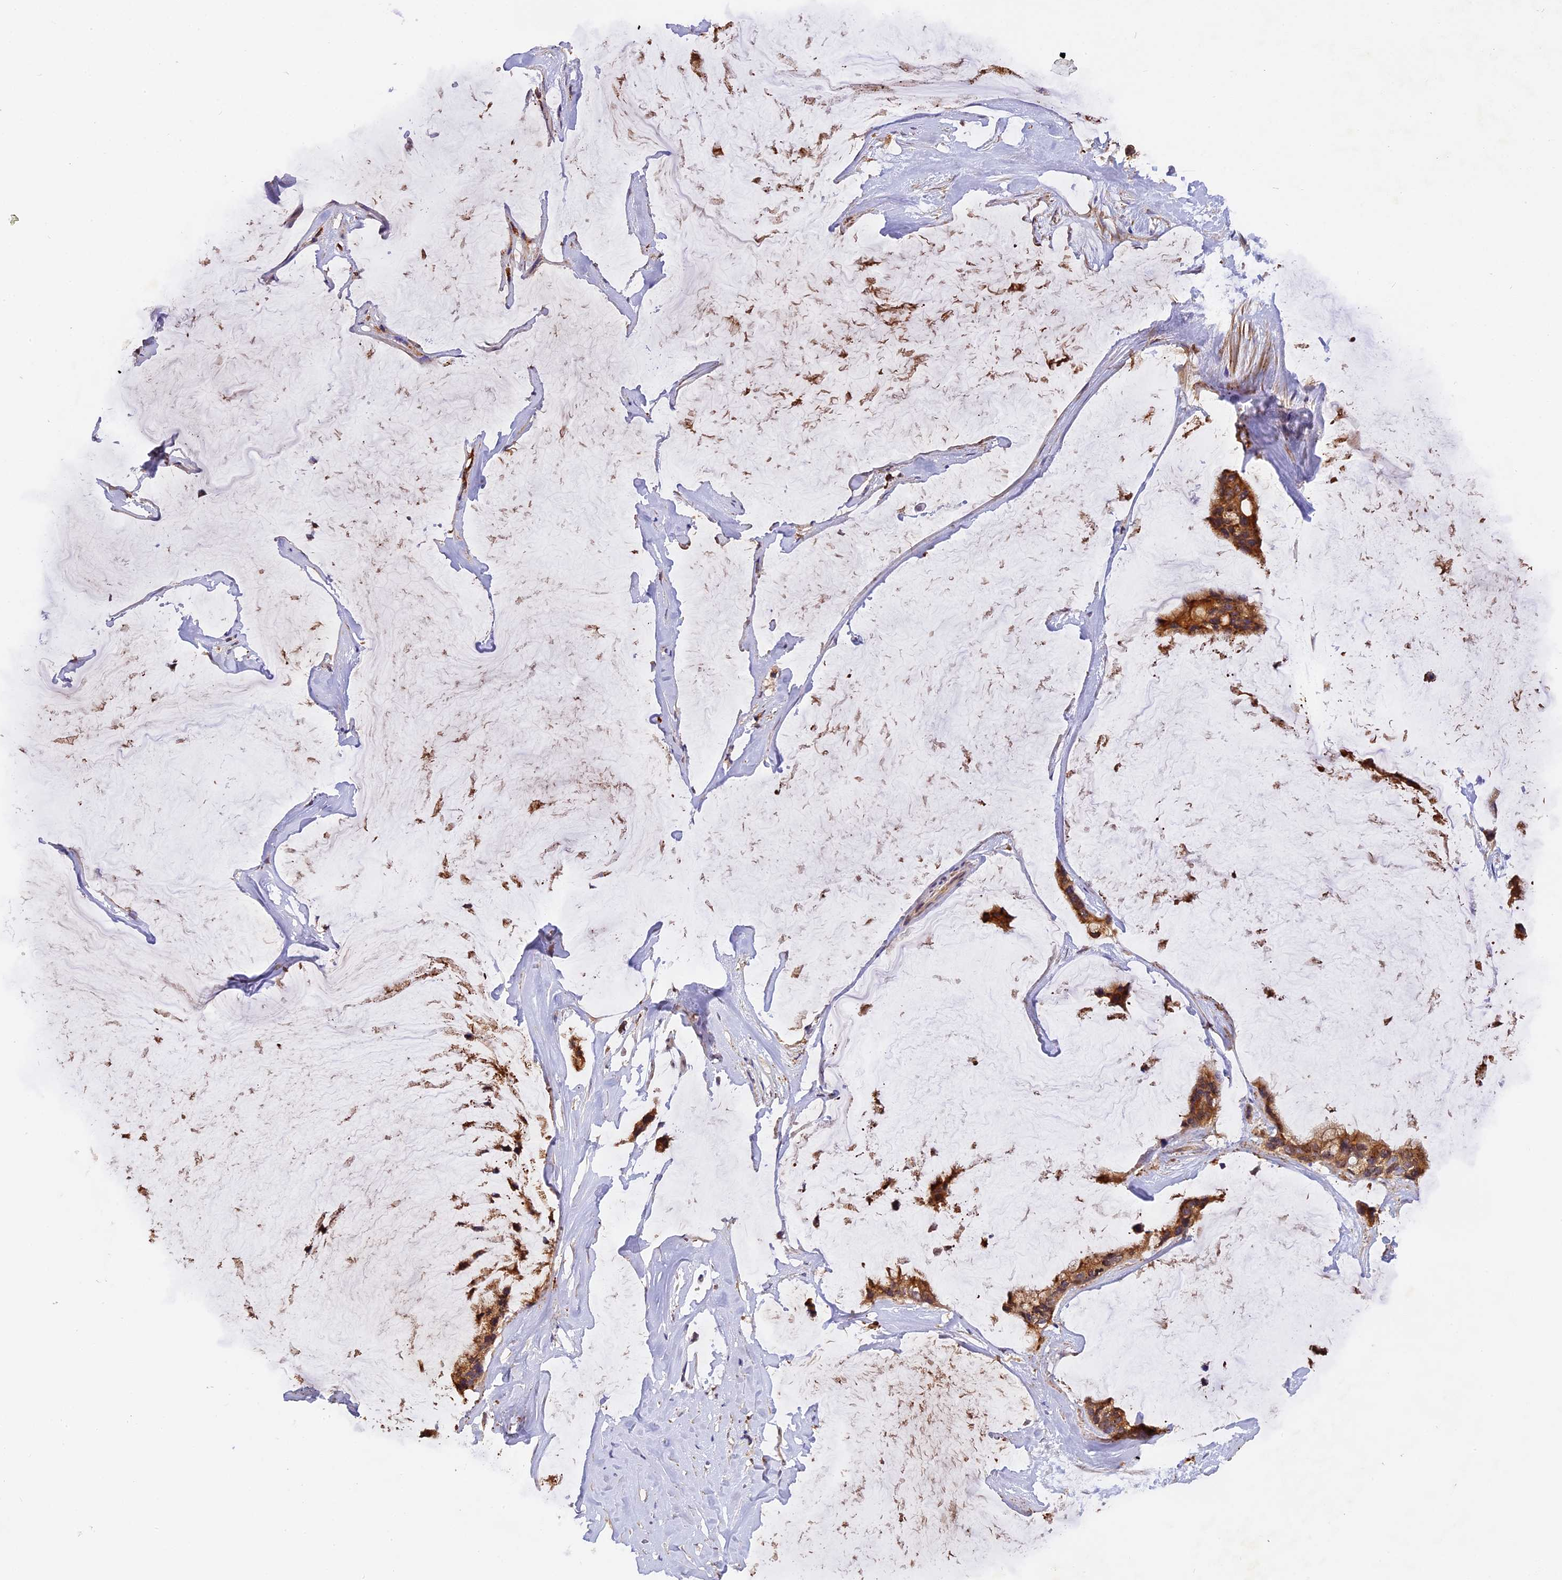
{"staining": {"intensity": "moderate", "quantity": ">75%", "location": "cytoplasmic/membranous"}, "tissue": "ovarian cancer", "cell_type": "Tumor cells", "image_type": "cancer", "snomed": [{"axis": "morphology", "description": "Cystadenocarcinoma, mucinous, NOS"}, {"axis": "topography", "description": "Ovary"}], "caption": "A photomicrograph of ovarian cancer stained for a protein shows moderate cytoplasmic/membranous brown staining in tumor cells.", "gene": "COPE", "patient": {"sex": "female", "age": 39}}